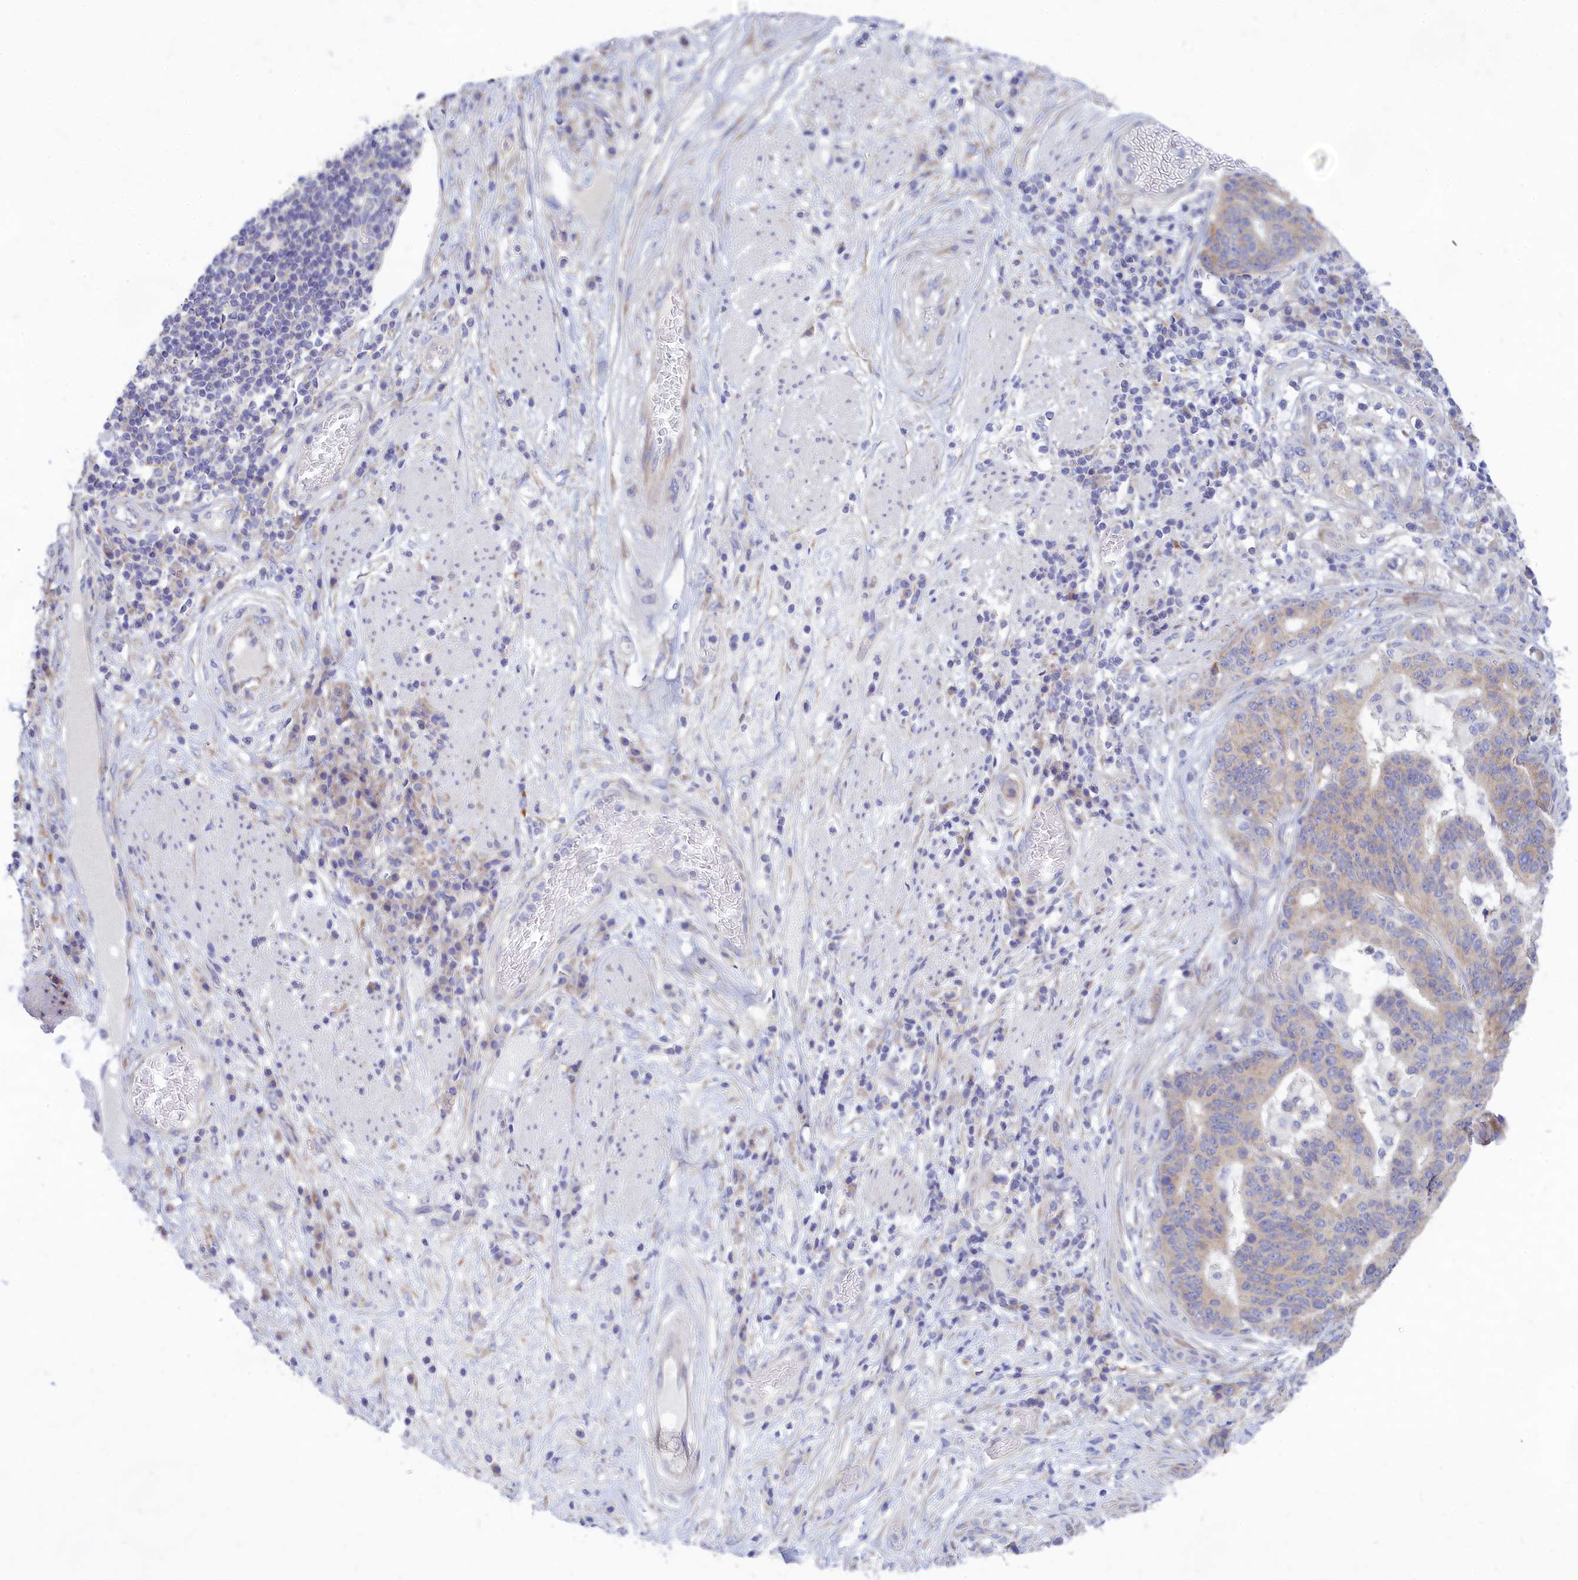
{"staining": {"intensity": "weak", "quantity": "25%-75%", "location": "cytoplasmic/membranous"}, "tissue": "stomach cancer", "cell_type": "Tumor cells", "image_type": "cancer", "snomed": [{"axis": "morphology", "description": "Normal tissue, NOS"}, {"axis": "morphology", "description": "Adenocarcinoma, NOS"}, {"axis": "topography", "description": "Stomach"}], "caption": "Weak cytoplasmic/membranous expression is identified in approximately 25%-75% of tumor cells in stomach cancer.", "gene": "TMEM30B", "patient": {"sex": "female", "age": 64}}